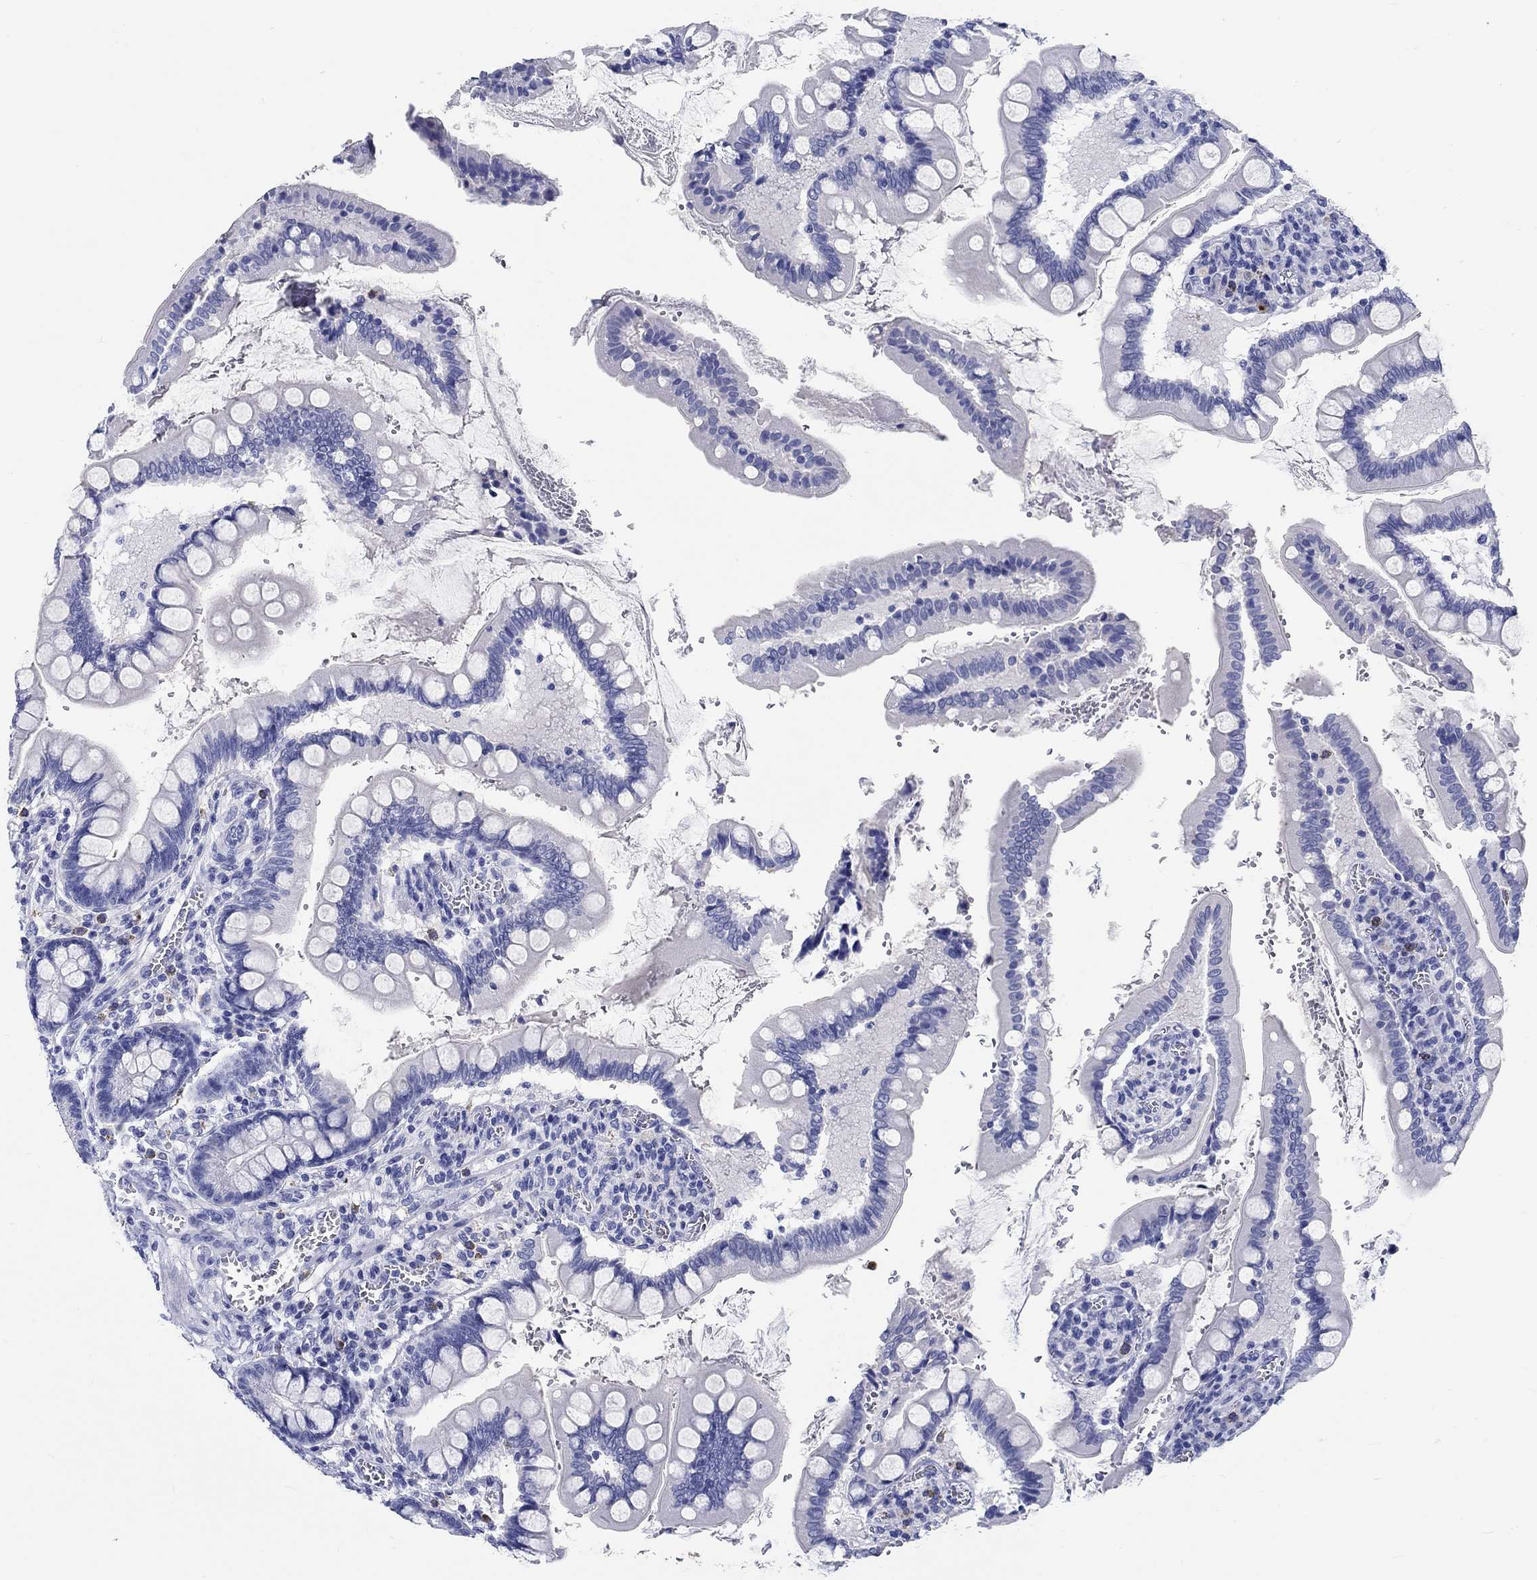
{"staining": {"intensity": "negative", "quantity": "none", "location": "none"}, "tissue": "small intestine", "cell_type": "Glandular cells", "image_type": "normal", "snomed": [{"axis": "morphology", "description": "Normal tissue, NOS"}, {"axis": "topography", "description": "Small intestine"}], "caption": "Glandular cells are negative for brown protein staining in normal small intestine. (Brightfield microscopy of DAB (3,3'-diaminobenzidine) IHC at high magnification).", "gene": "EPX", "patient": {"sex": "female", "age": 56}}